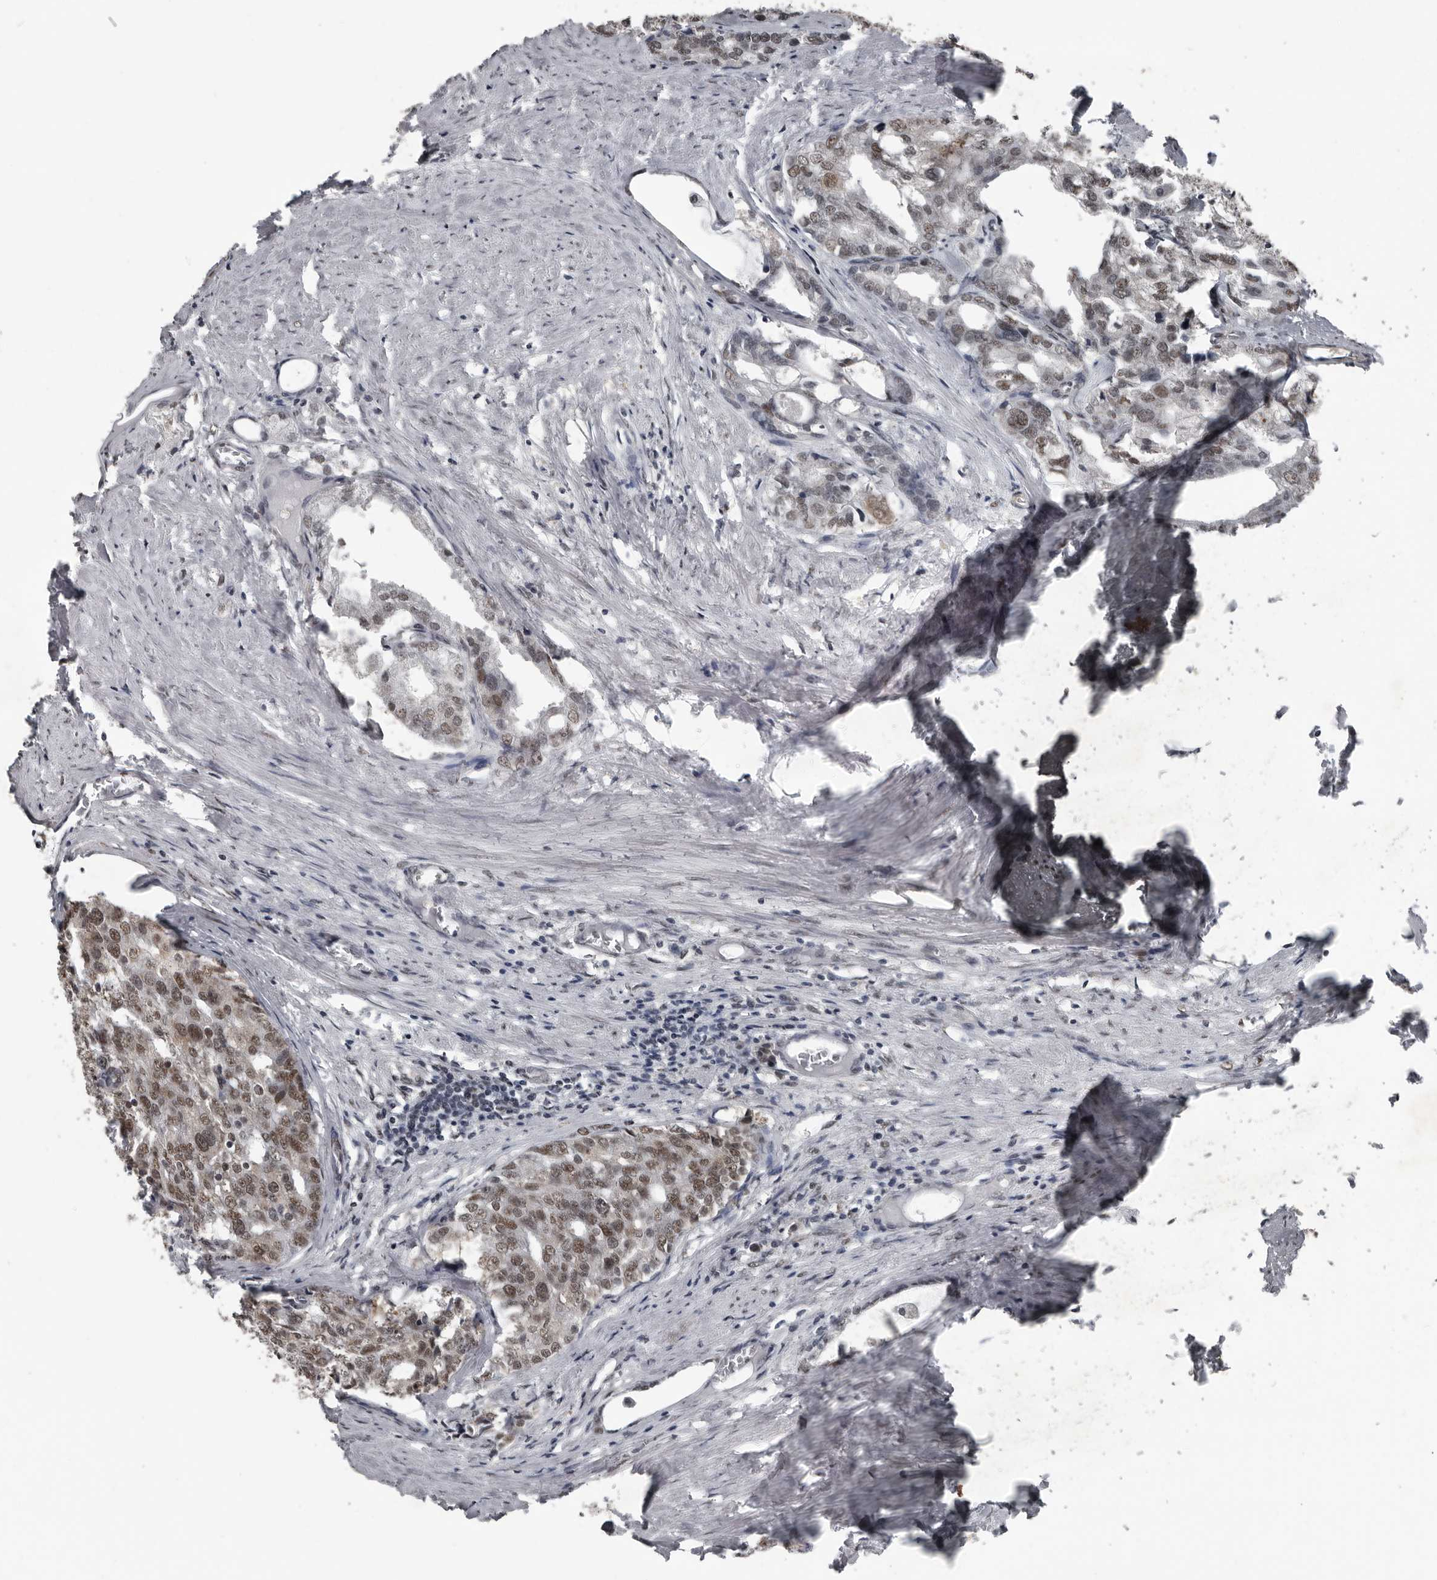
{"staining": {"intensity": "moderate", "quantity": ">75%", "location": "nuclear"}, "tissue": "prostate cancer", "cell_type": "Tumor cells", "image_type": "cancer", "snomed": [{"axis": "morphology", "description": "Adenocarcinoma, High grade"}, {"axis": "topography", "description": "Prostate"}], "caption": "Human prostate high-grade adenocarcinoma stained with a brown dye exhibits moderate nuclear positive positivity in approximately >75% of tumor cells.", "gene": "CHD1L", "patient": {"sex": "male", "age": 50}}